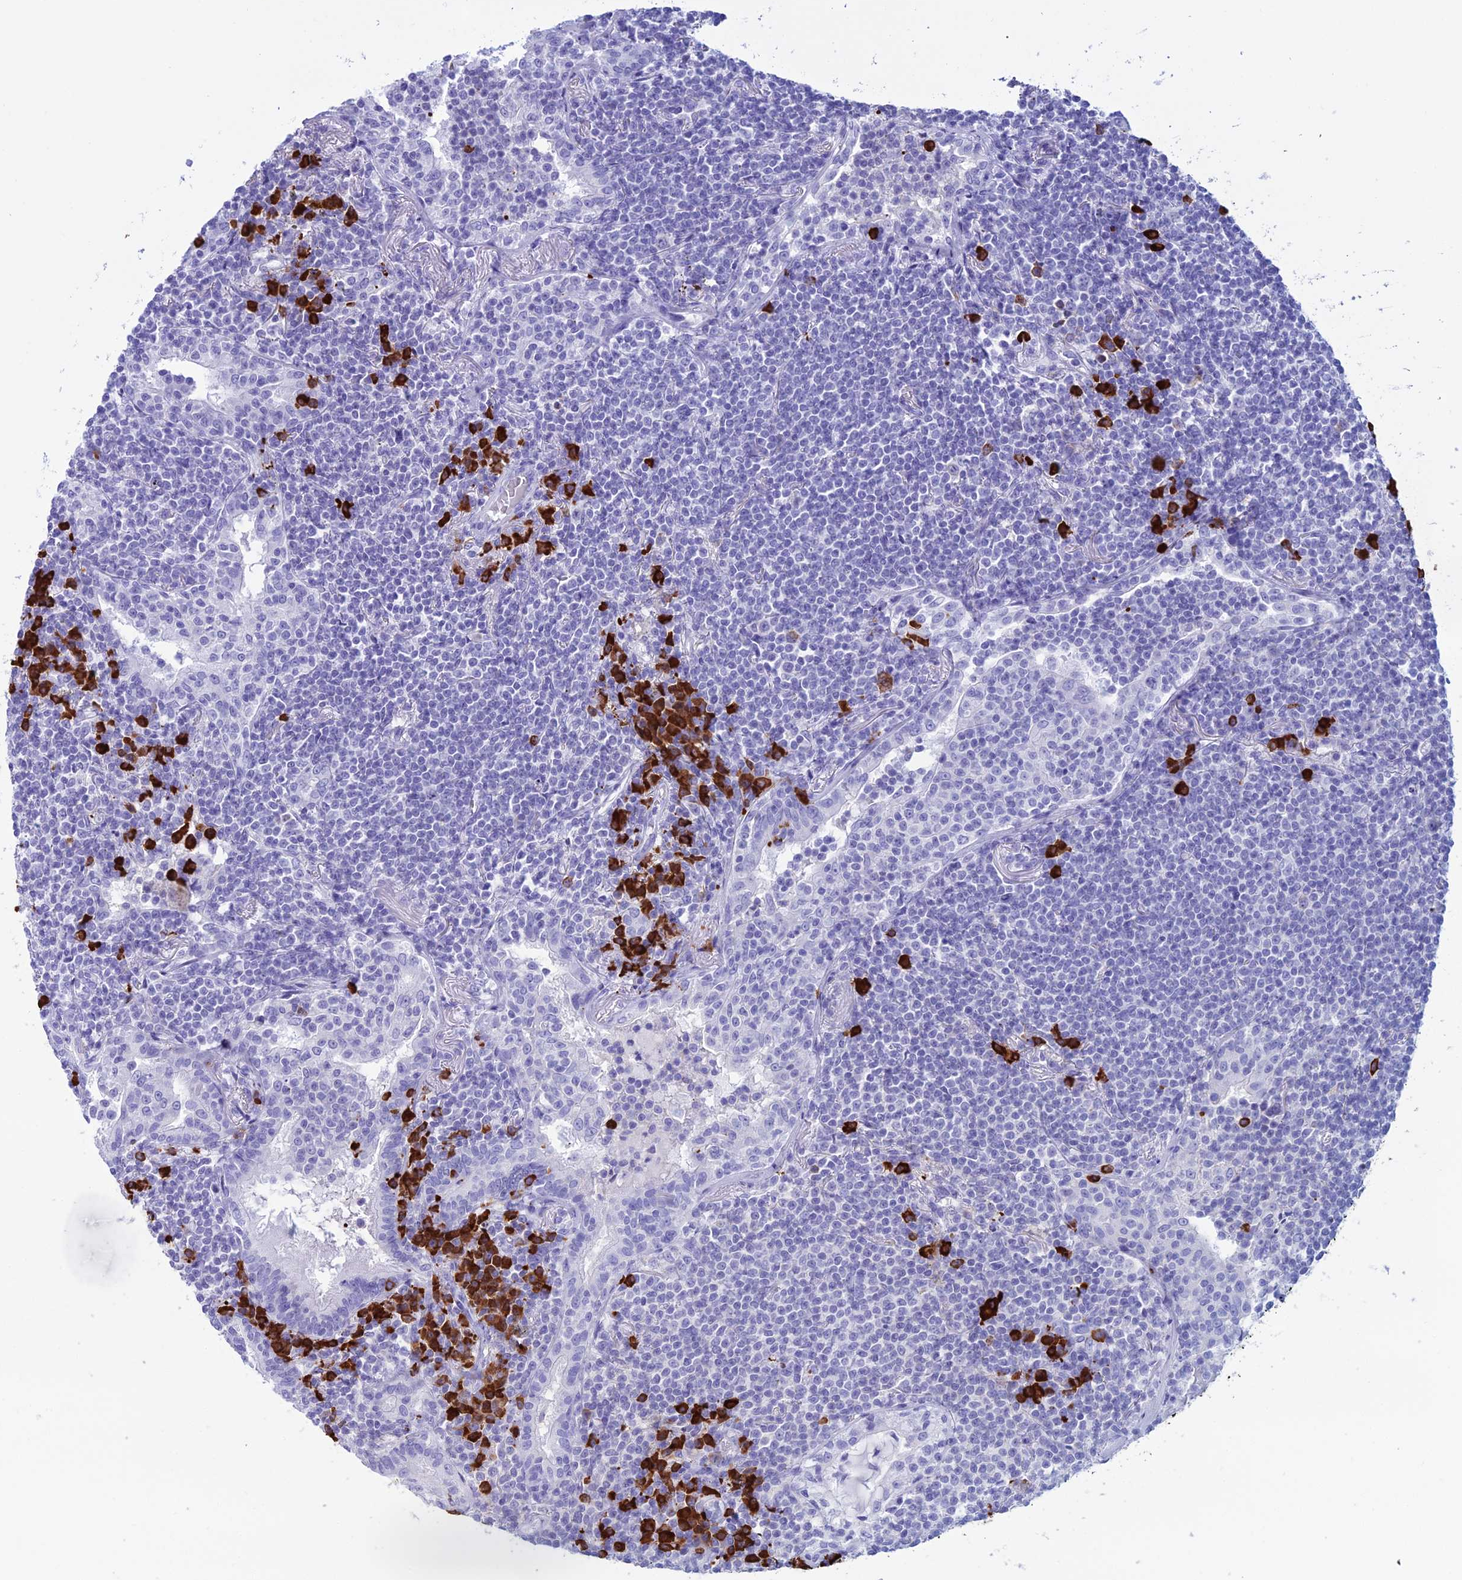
{"staining": {"intensity": "negative", "quantity": "none", "location": "none"}, "tissue": "lymphoma", "cell_type": "Tumor cells", "image_type": "cancer", "snomed": [{"axis": "morphology", "description": "Malignant lymphoma, non-Hodgkin's type, Low grade"}, {"axis": "topography", "description": "Lung"}], "caption": "High magnification brightfield microscopy of low-grade malignant lymphoma, non-Hodgkin's type stained with DAB (3,3'-diaminobenzidine) (brown) and counterstained with hematoxylin (blue): tumor cells show no significant expression.", "gene": "MZB1", "patient": {"sex": "female", "age": 71}}